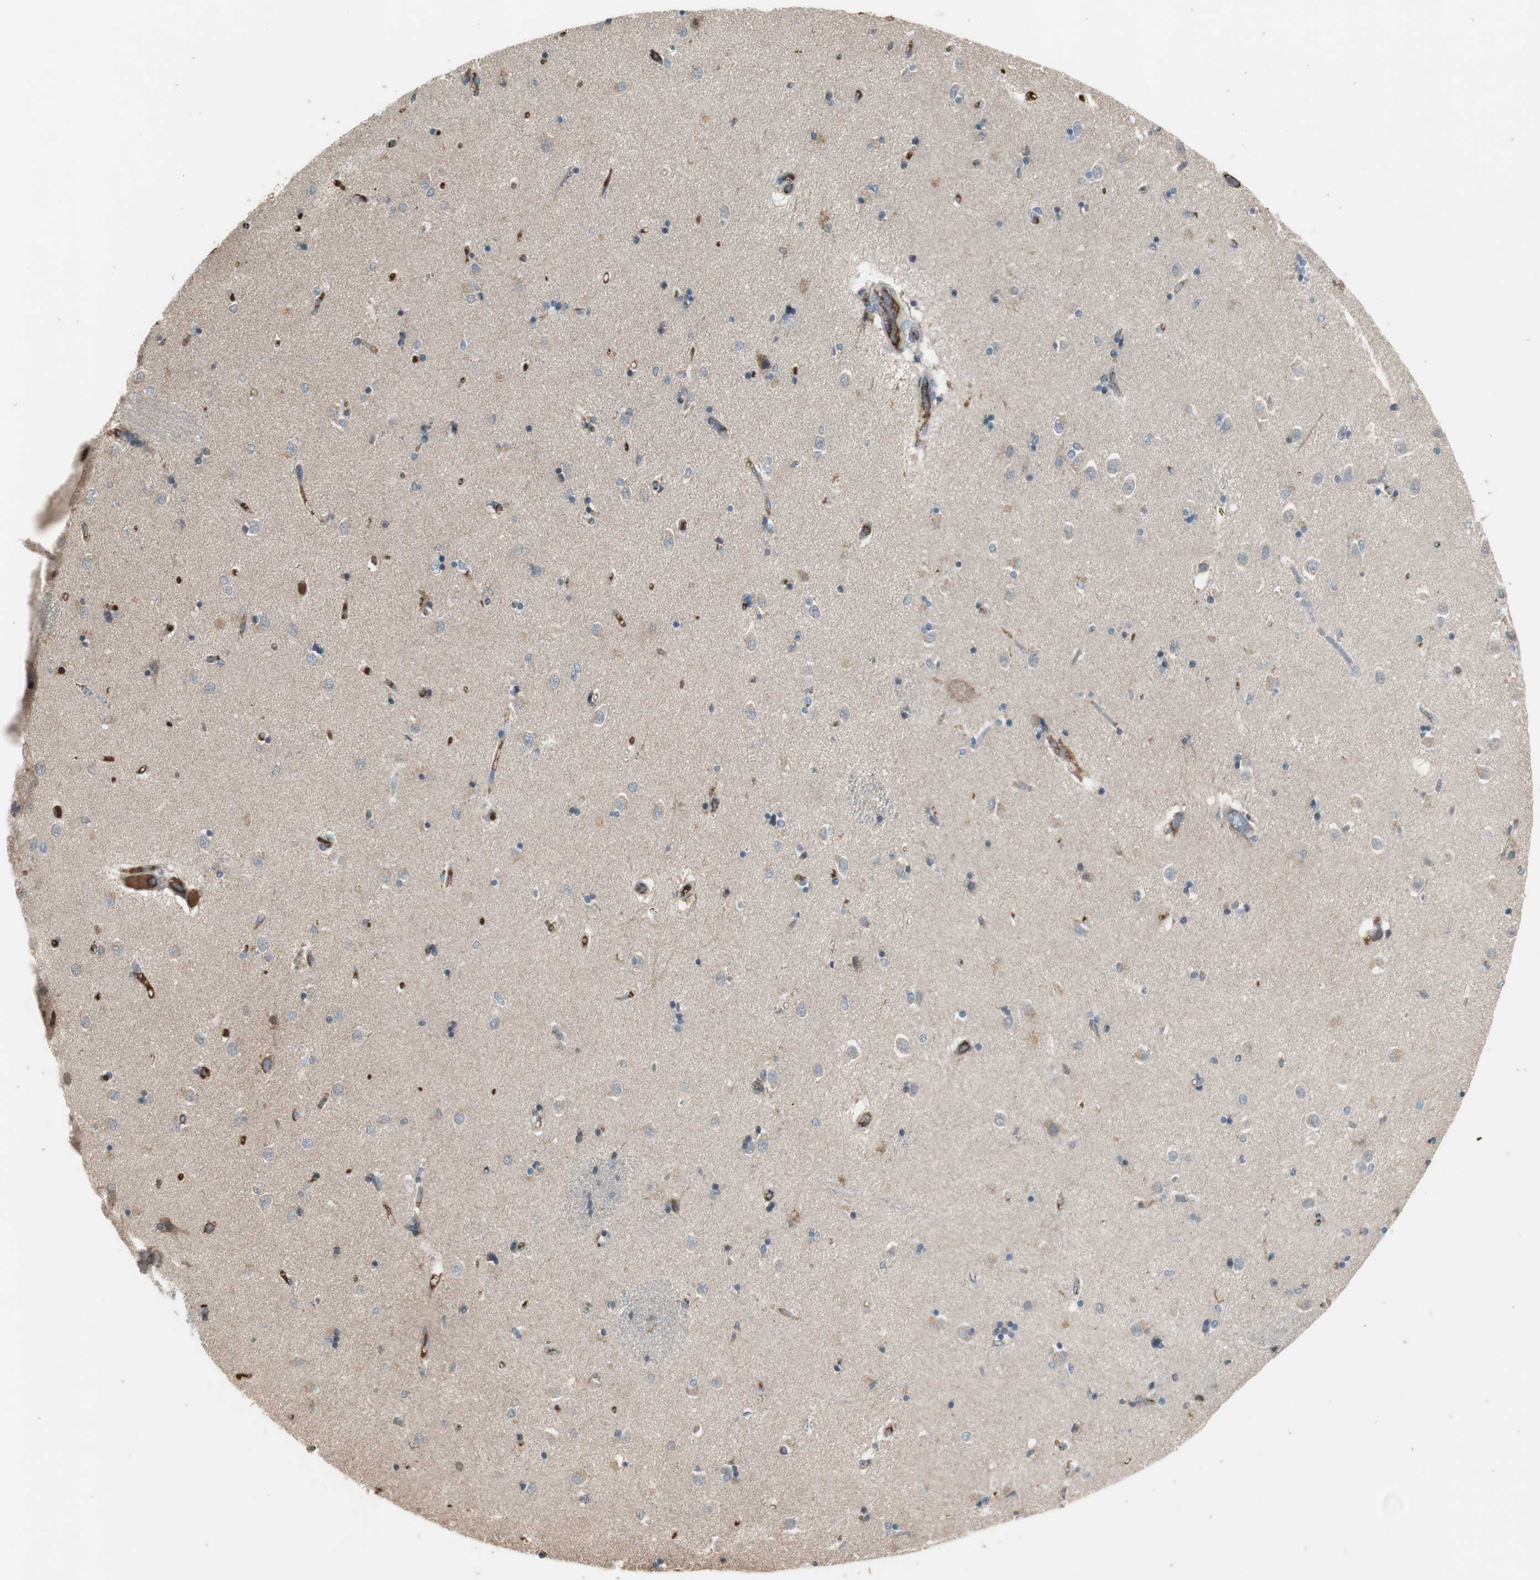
{"staining": {"intensity": "negative", "quantity": "none", "location": "none"}, "tissue": "caudate", "cell_type": "Glial cells", "image_type": "normal", "snomed": [{"axis": "morphology", "description": "Normal tissue, NOS"}, {"axis": "topography", "description": "Lateral ventricle wall"}], "caption": "A high-resolution photomicrograph shows immunohistochemistry staining of normal caudate, which displays no significant positivity in glial cells.", "gene": "MMP14", "patient": {"sex": "female", "age": 54}}